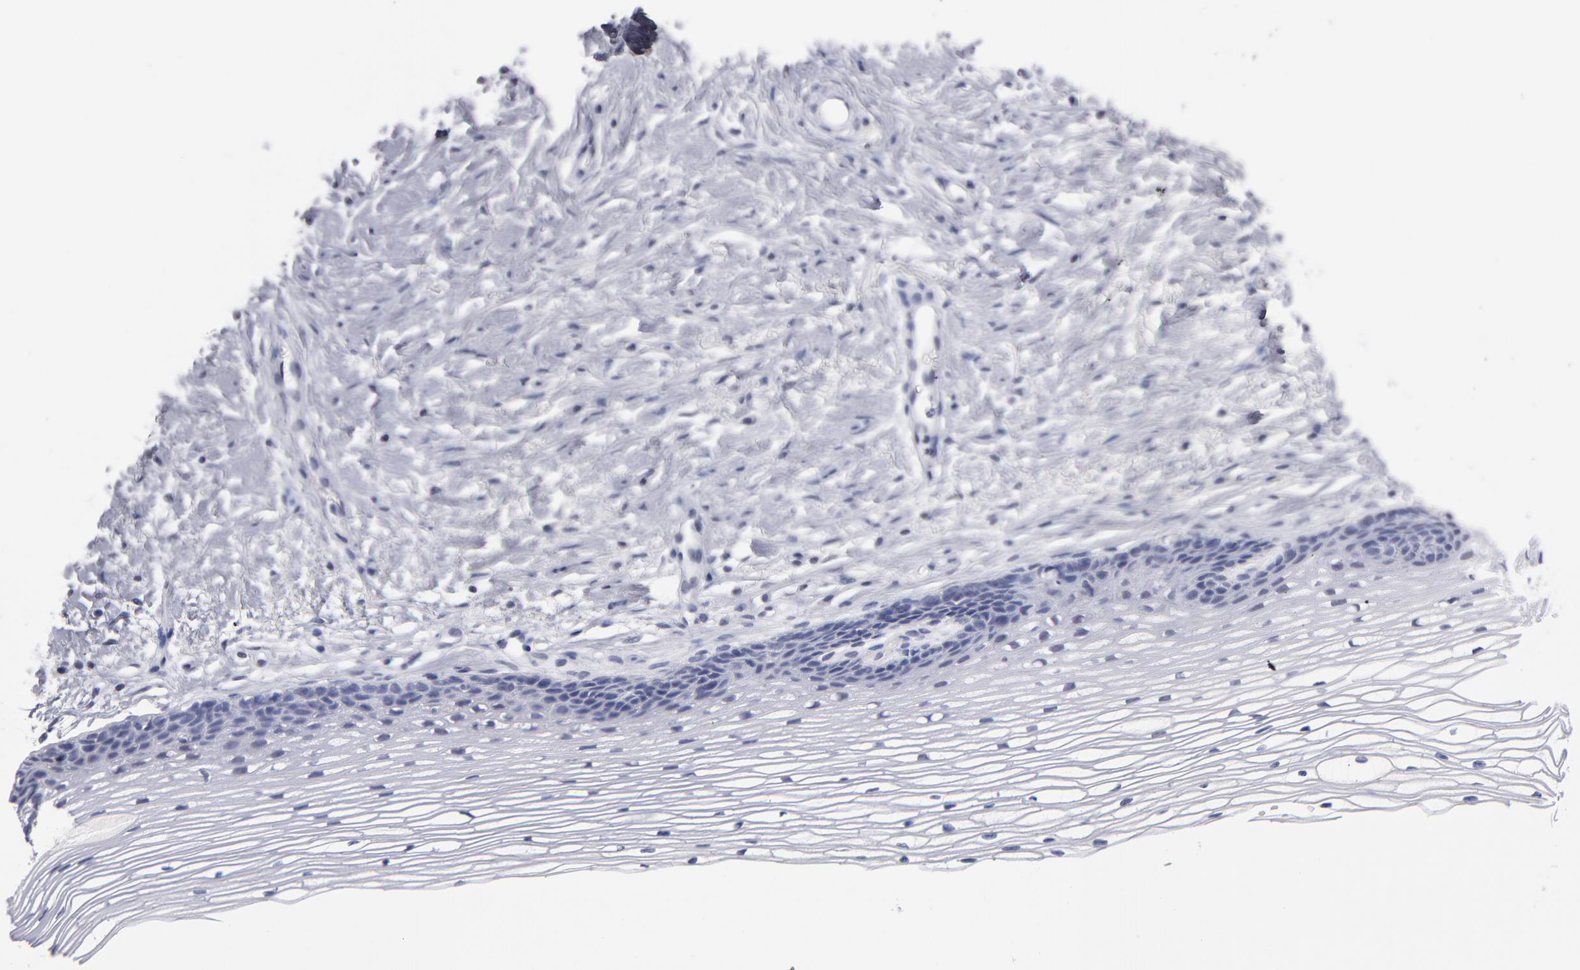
{"staining": {"intensity": "negative", "quantity": "none", "location": "none"}, "tissue": "cervix", "cell_type": "Glandular cells", "image_type": "normal", "snomed": [{"axis": "morphology", "description": "Normal tissue, NOS"}, {"axis": "topography", "description": "Cervix"}], "caption": "IHC histopathology image of unremarkable cervix stained for a protein (brown), which exhibits no positivity in glandular cells.", "gene": "TEX11", "patient": {"sex": "female", "age": 77}}